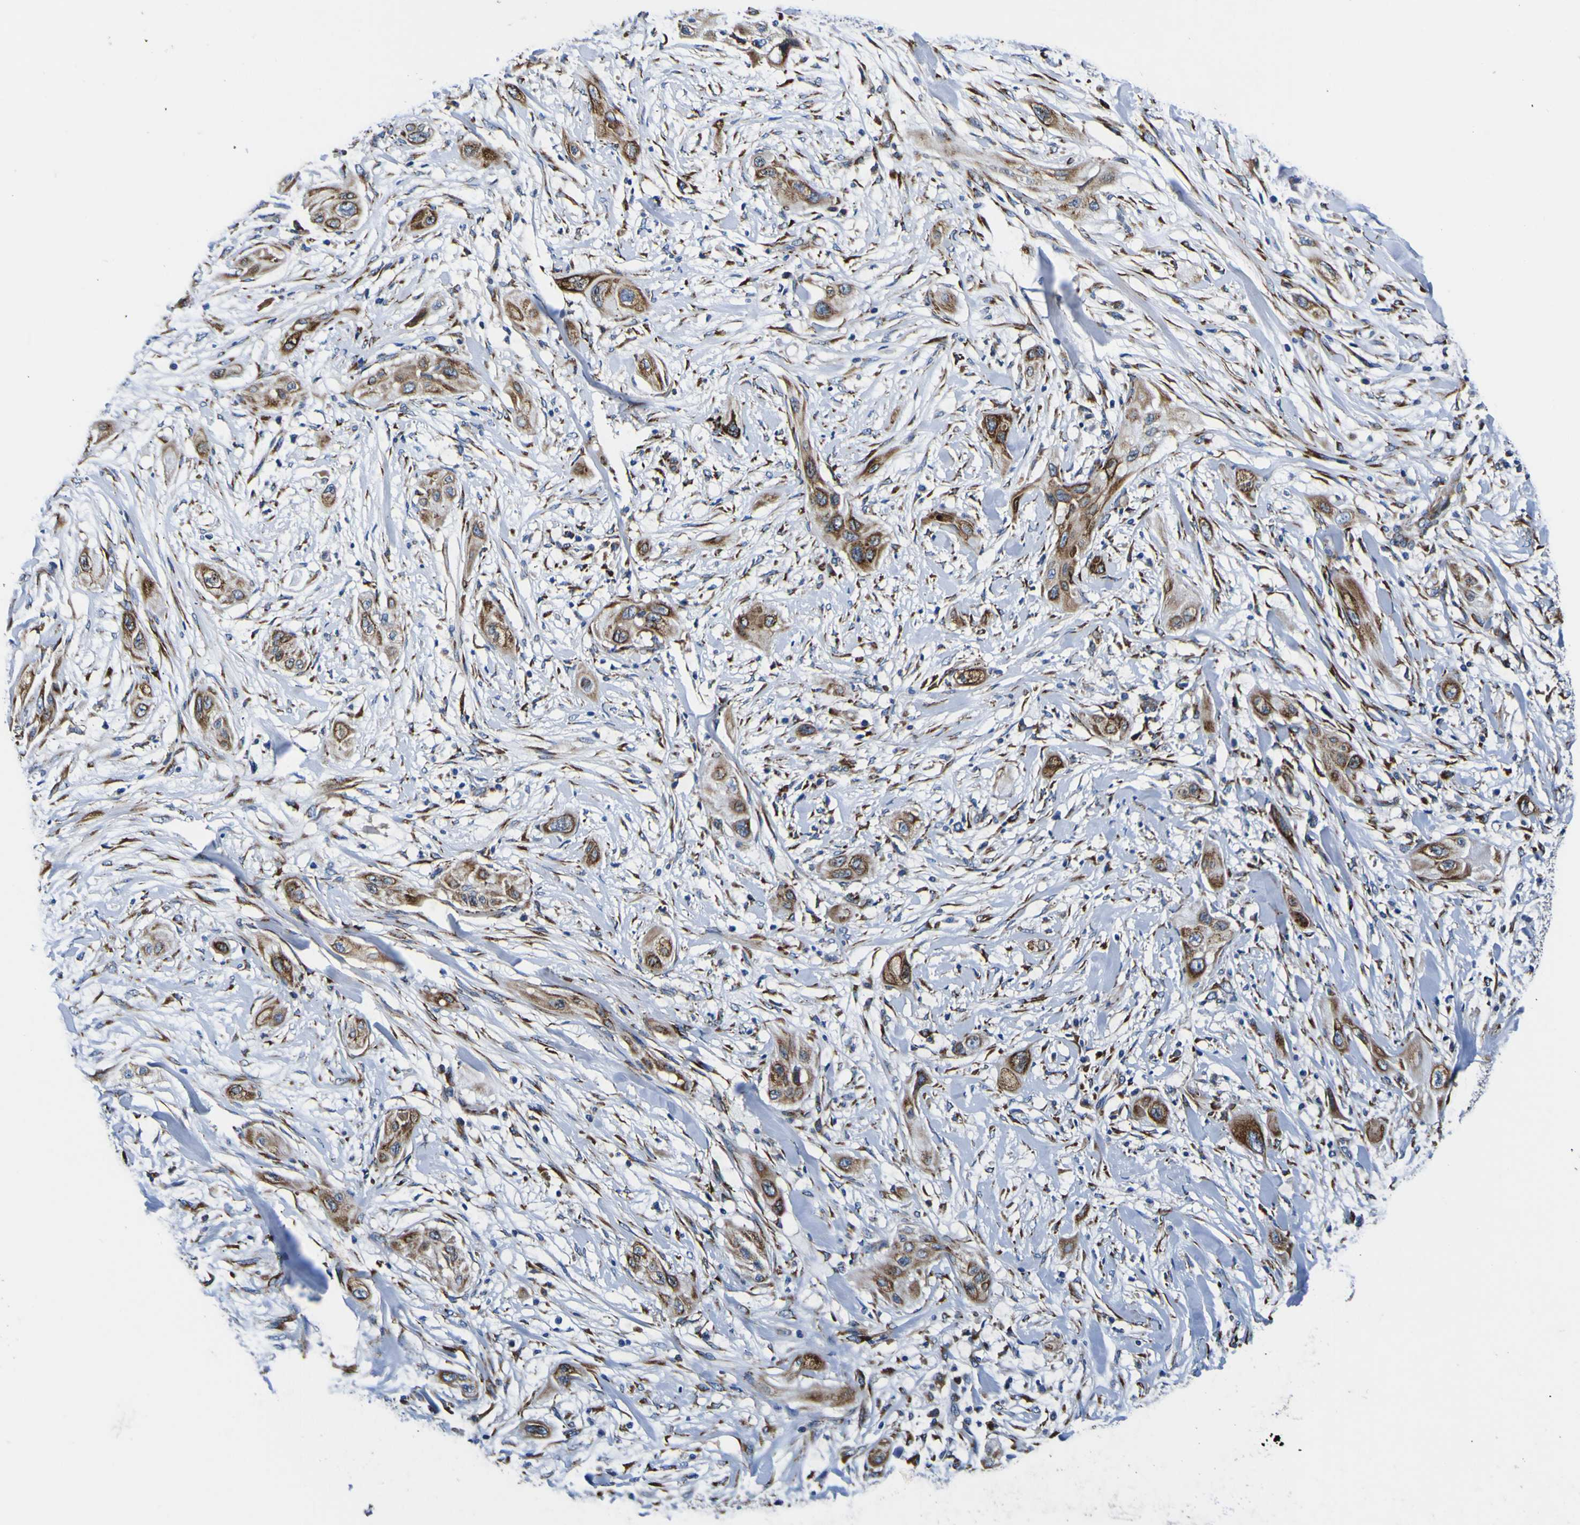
{"staining": {"intensity": "moderate", "quantity": ">75%", "location": "cytoplasmic/membranous"}, "tissue": "lung cancer", "cell_type": "Tumor cells", "image_type": "cancer", "snomed": [{"axis": "morphology", "description": "Squamous cell carcinoma, NOS"}, {"axis": "topography", "description": "Lung"}], "caption": "About >75% of tumor cells in lung cancer display moderate cytoplasmic/membranous protein positivity as visualized by brown immunohistochemical staining.", "gene": "SCD", "patient": {"sex": "female", "age": 47}}